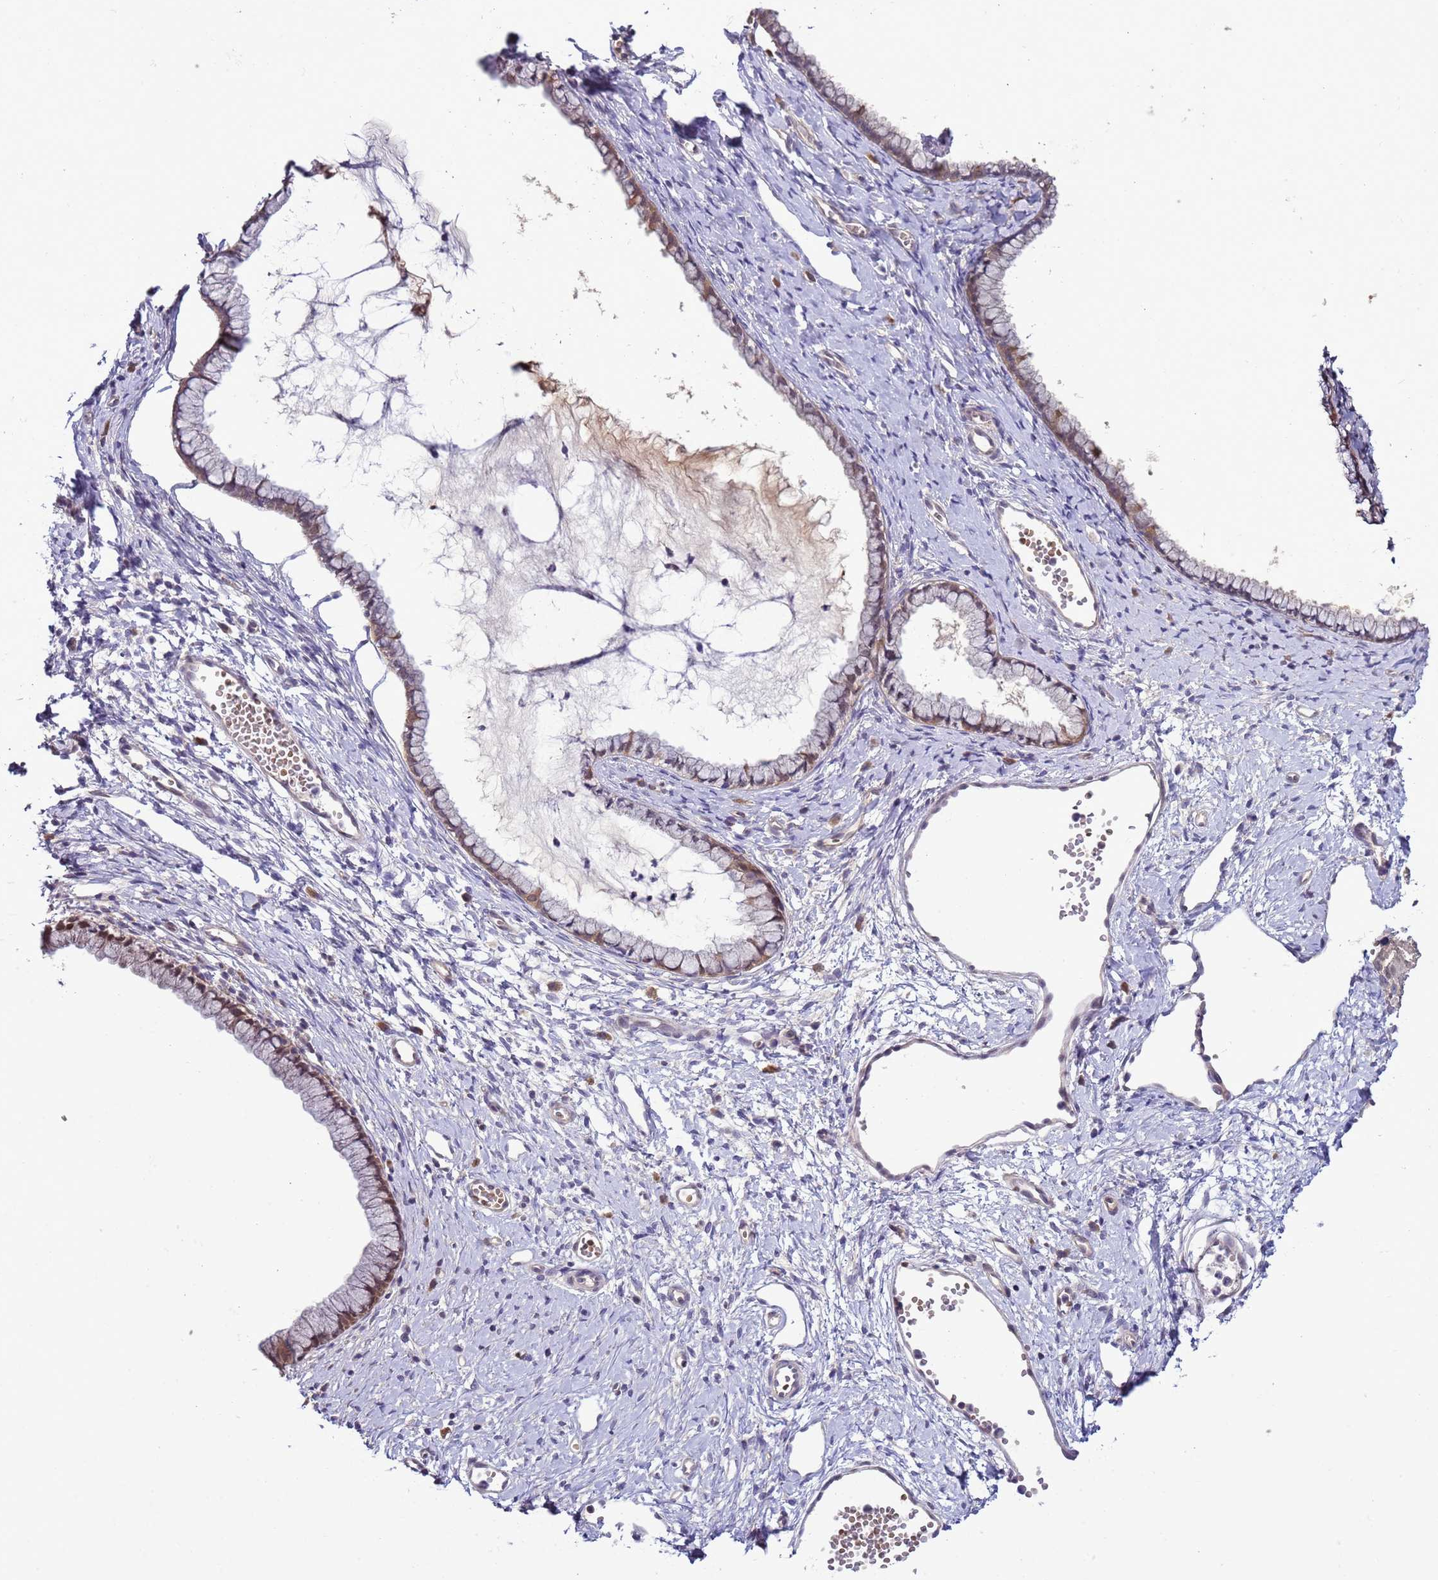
{"staining": {"intensity": "weak", "quantity": ">75%", "location": "cytoplasmic/membranous,nuclear"}, "tissue": "cervix", "cell_type": "Glandular cells", "image_type": "normal", "snomed": [{"axis": "morphology", "description": "Normal tissue, NOS"}, {"axis": "topography", "description": "Cervix"}], "caption": "Human cervix stained with a protein marker exhibits weak staining in glandular cells.", "gene": "DDI2", "patient": {"sex": "female", "age": 40}}